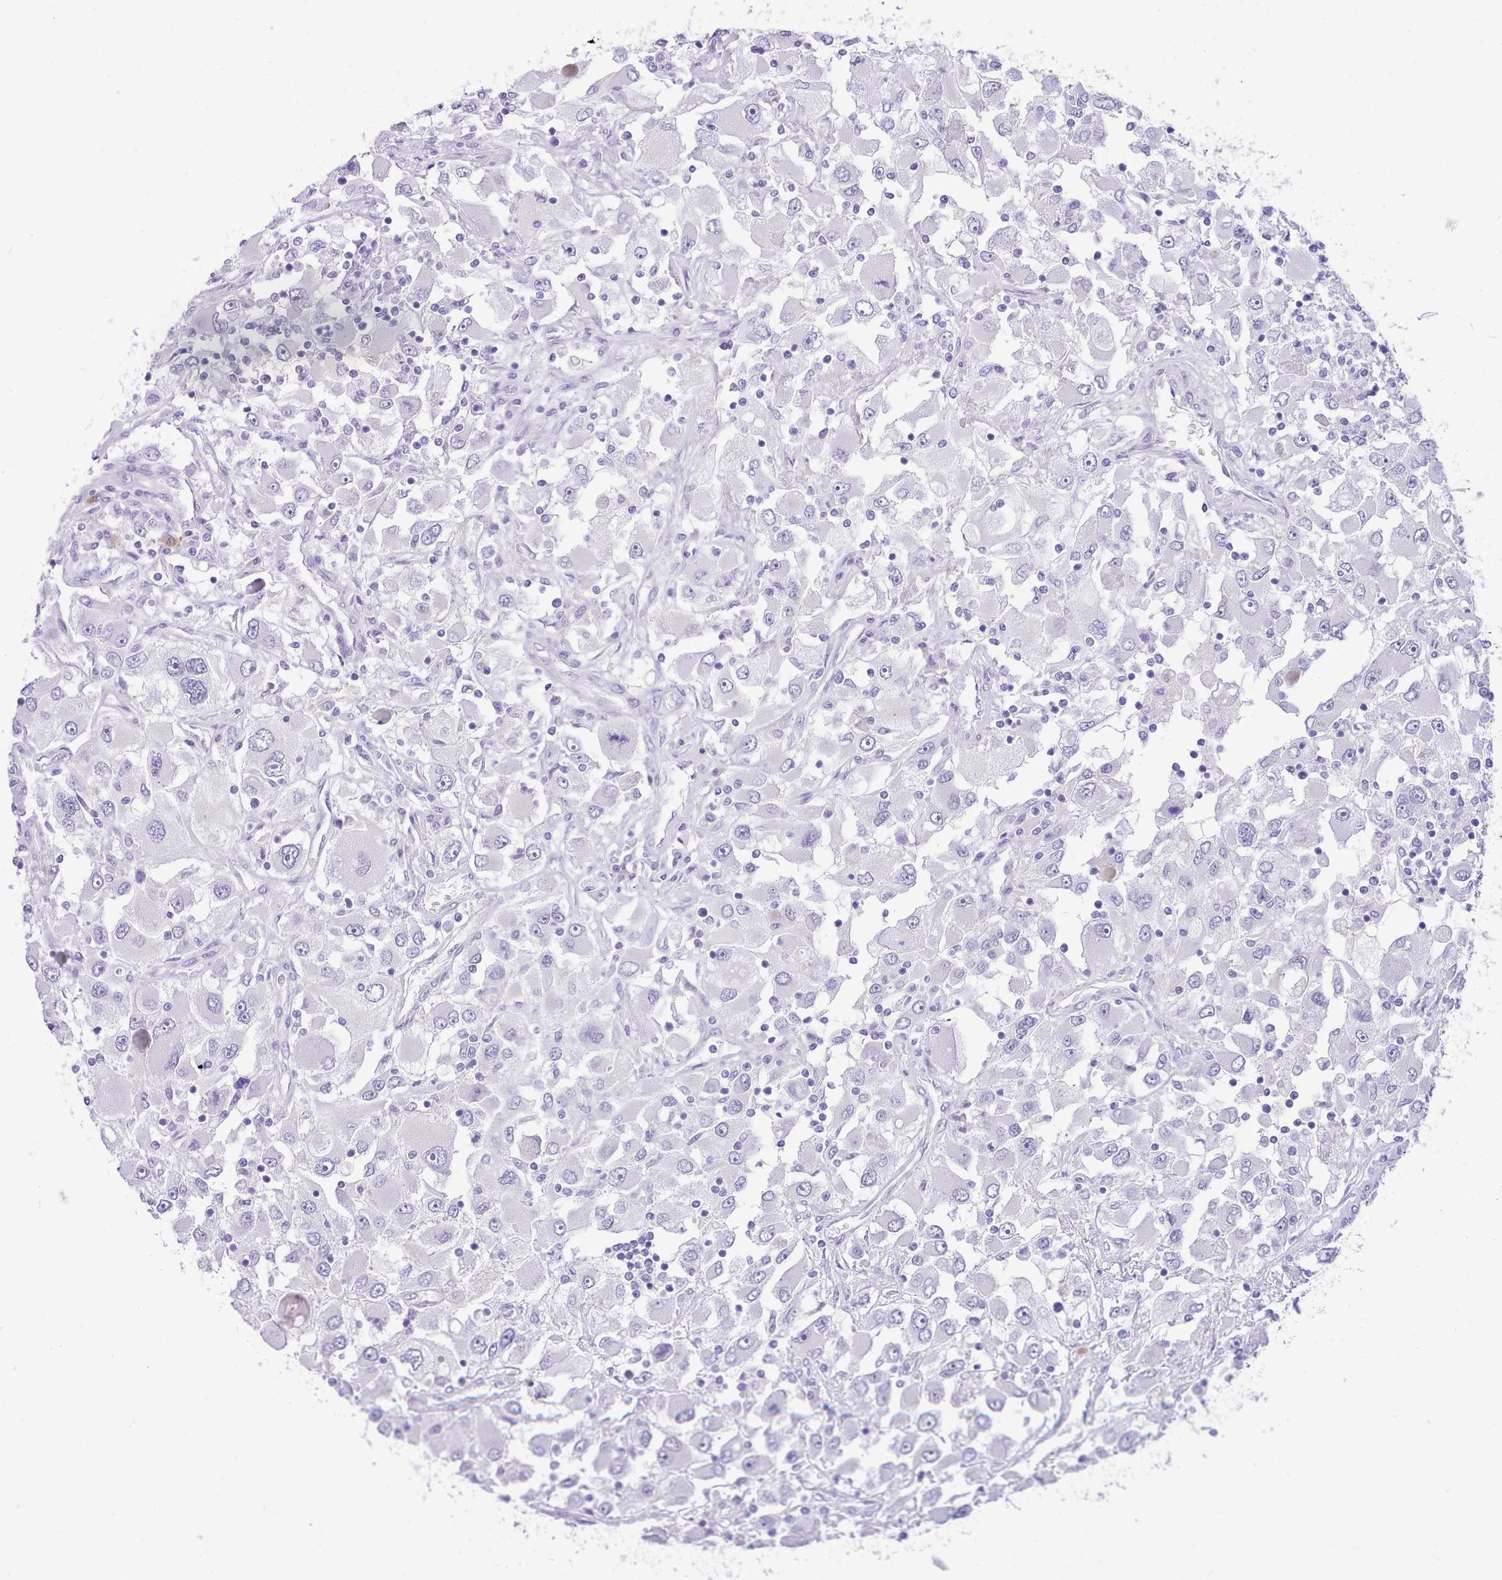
{"staining": {"intensity": "negative", "quantity": "none", "location": "none"}, "tissue": "renal cancer", "cell_type": "Tumor cells", "image_type": "cancer", "snomed": [{"axis": "morphology", "description": "Adenocarcinoma, NOS"}, {"axis": "topography", "description": "Kidney"}], "caption": "Immunohistochemistry (IHC) image of neoplastic tissue: human adenocarcinoma (renal) stained with DAB displays no significant protein staining in tumor cells.", "gene": "LRRC37A", "patient": {"sex": "female", "age": 52}}